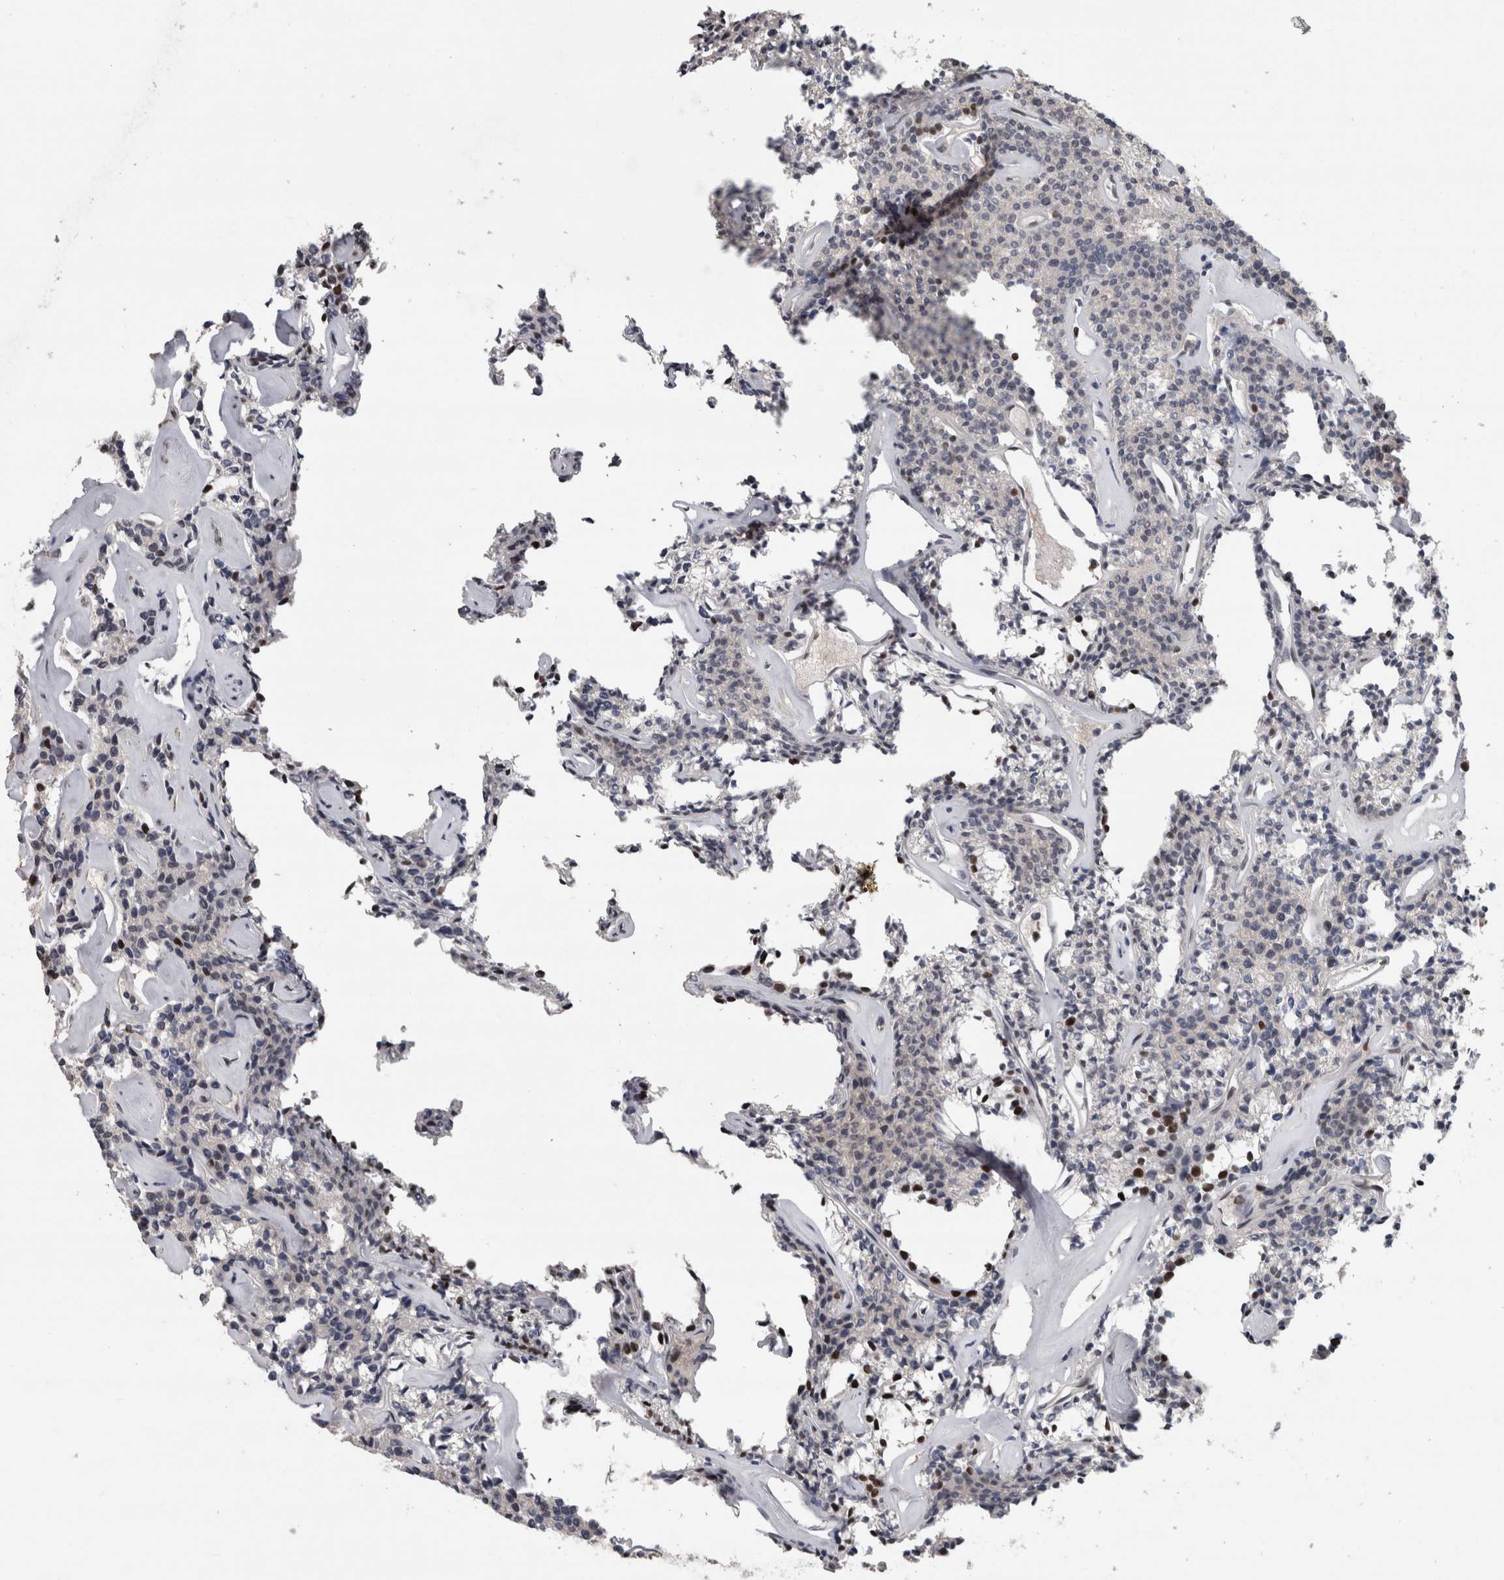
{"staining": {"intensity": "weak", "quantity": "25%-75%", "location": "cytoplasmic/membranous"}, "tissue": "parathyroid gland", "cell_type": "Glandular cells", "image_type": "normal", "snomed": [{"axis": "morphology", "description": "Normal tissue, NOS"}, {"axis": "topography", "description": "Parathyroid gland"}], "caption": "Unremarkable parathyroid gland was stained to show a protein in brown. There is low levels of weak cytoplasmic/membranous expression in approximately 25%-75% of glandular cells. (DAB IHC, brown staining for protein, blue staining for nuclei).", "gene": "POLD2", "patient": {"sex": "male", "age": 46}}